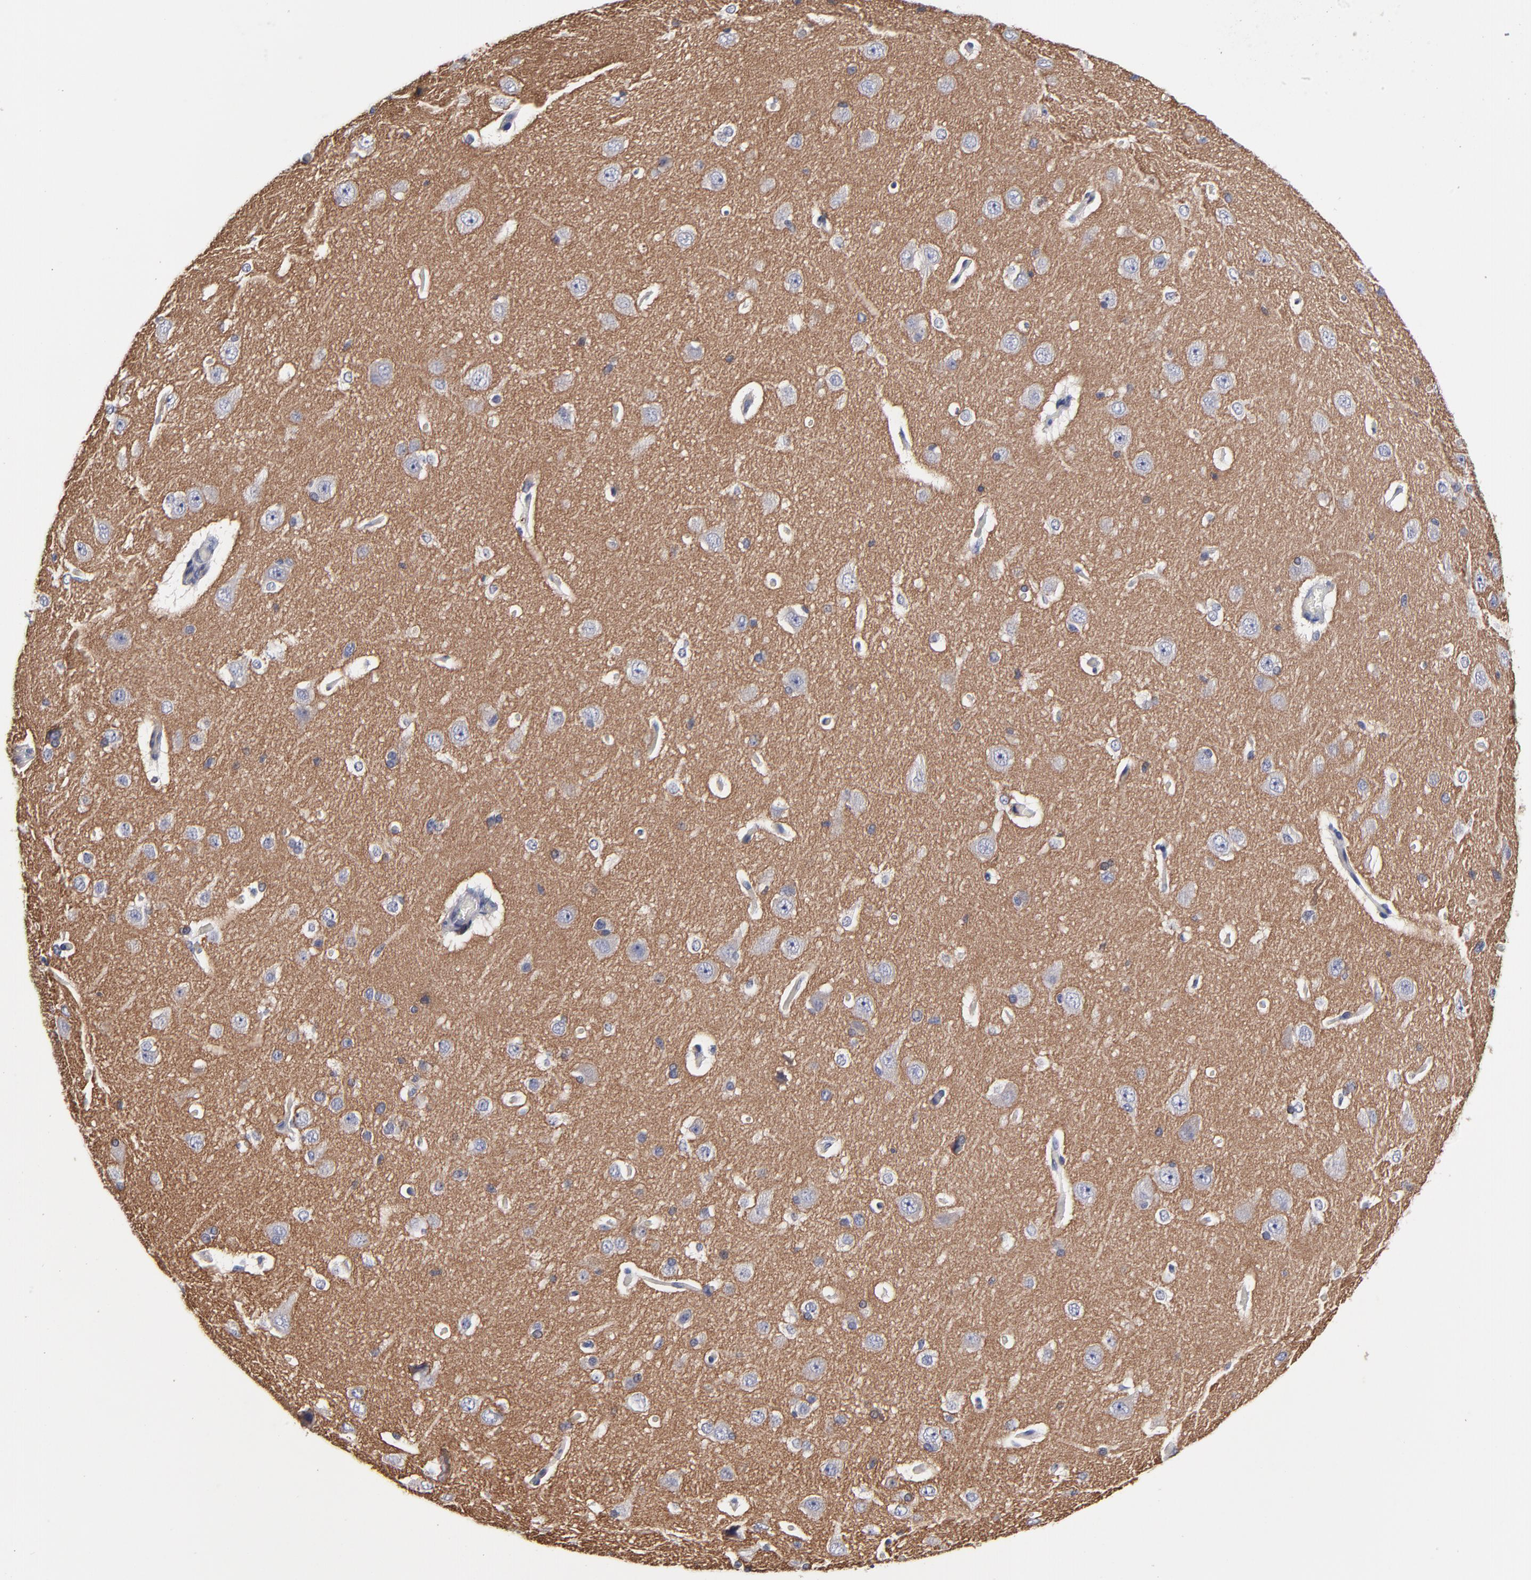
{"staining": {"intensity": "negative", "quantity": "none", "location": "none"}, "tissue": "cerebral cortex", "cell_type": "Endothelial cells", "image_type": "normal", "snomed": [{"axis": "morphology", "description": "Normal tissue, NOS"}, {"axis": "topography", "description": "Cerebral cortex"}], "caption": "Cerebral cortex stained for a protein using IHC shows no expression endothelial cells.", "gene": "CXADR", "patient": {"sex": "female", "age": 45}}